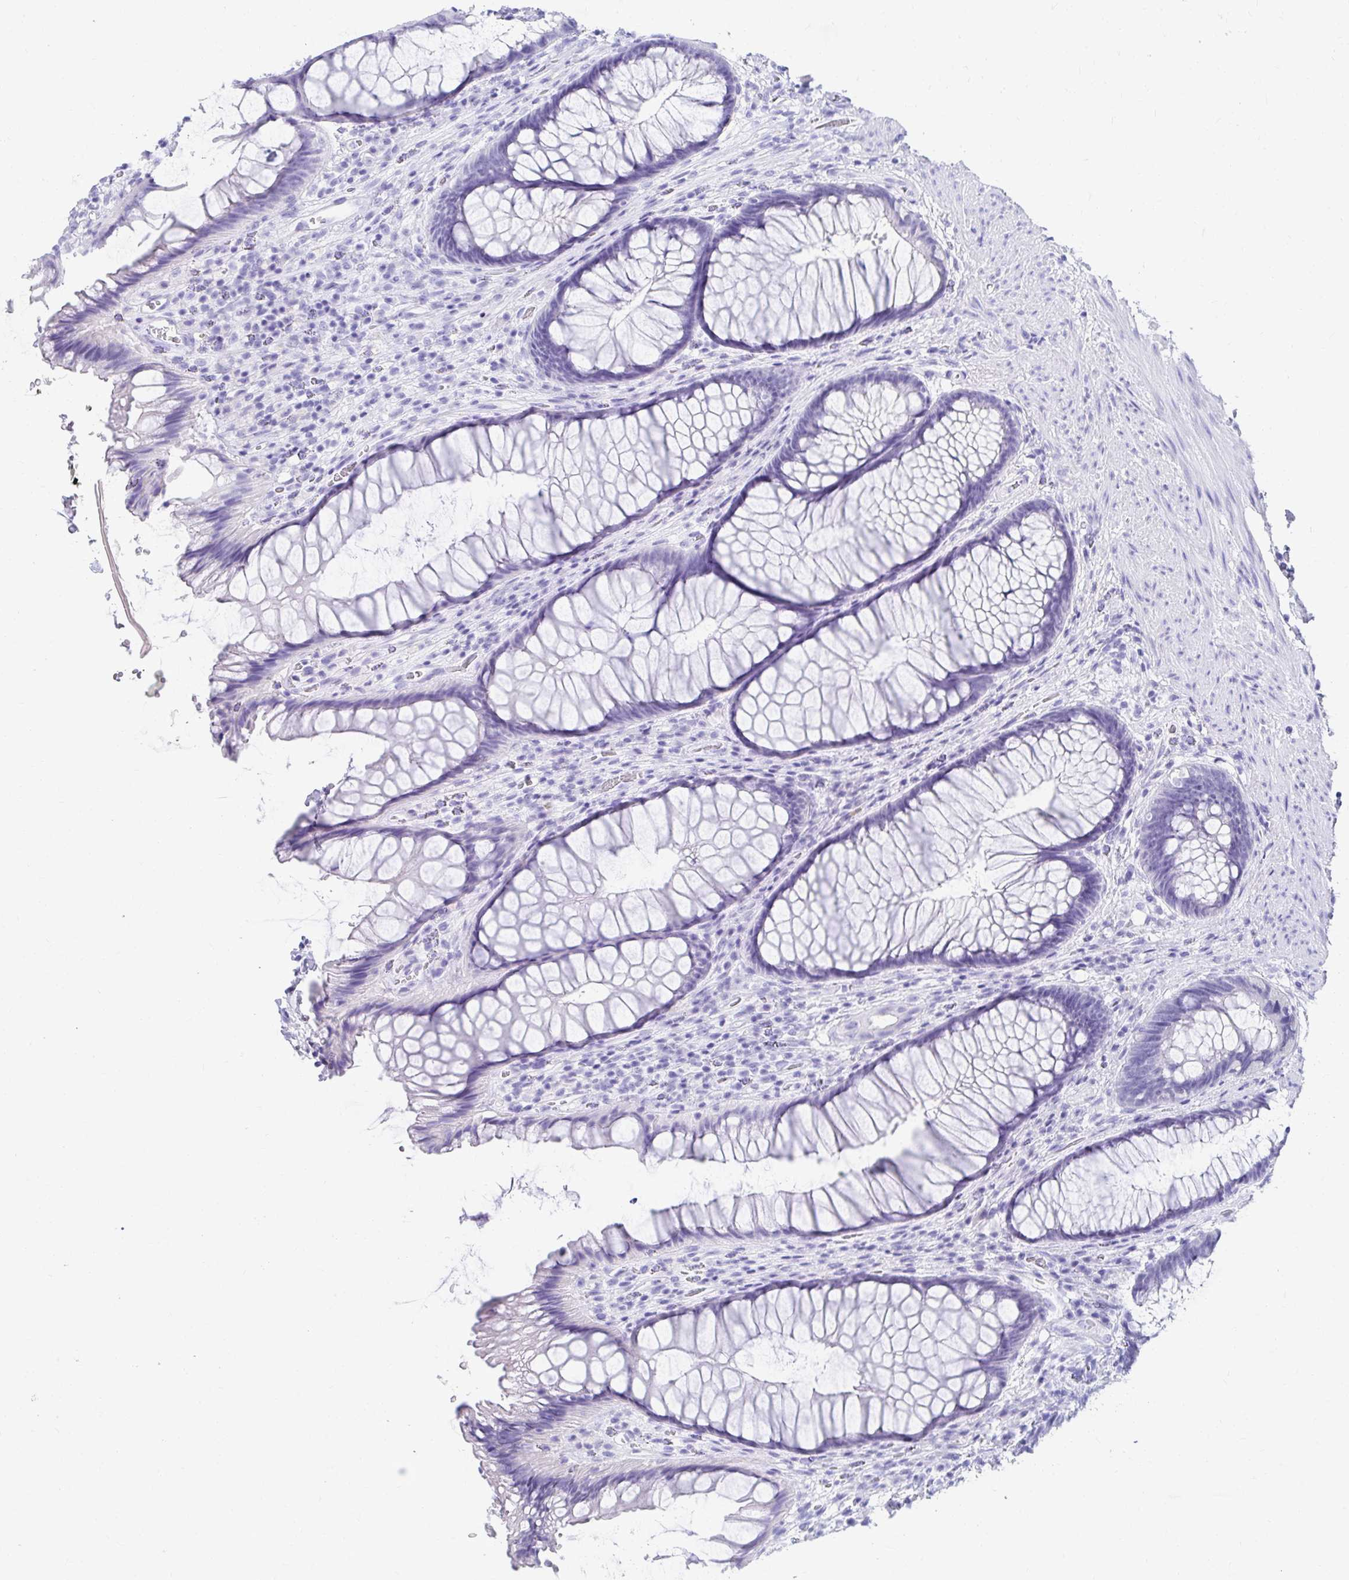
{"staining": {"intensity": "negative", "quantity": "none", "location": "none"}, "tissue": "rectum", "cell_type": "Glandular cells", "image_type": "normal", "snomed": [{"axis": "morphology", "description": "Normal tissue, NOS"}, {"axis": "topography", "description": "Rectum"}], "caption": "Immunohistochemical staining of unremarkable human rectum shows no significant staining in glandular cells.", "gene": "DPEP3", "patient": {"sex": "male", "age": 53}}